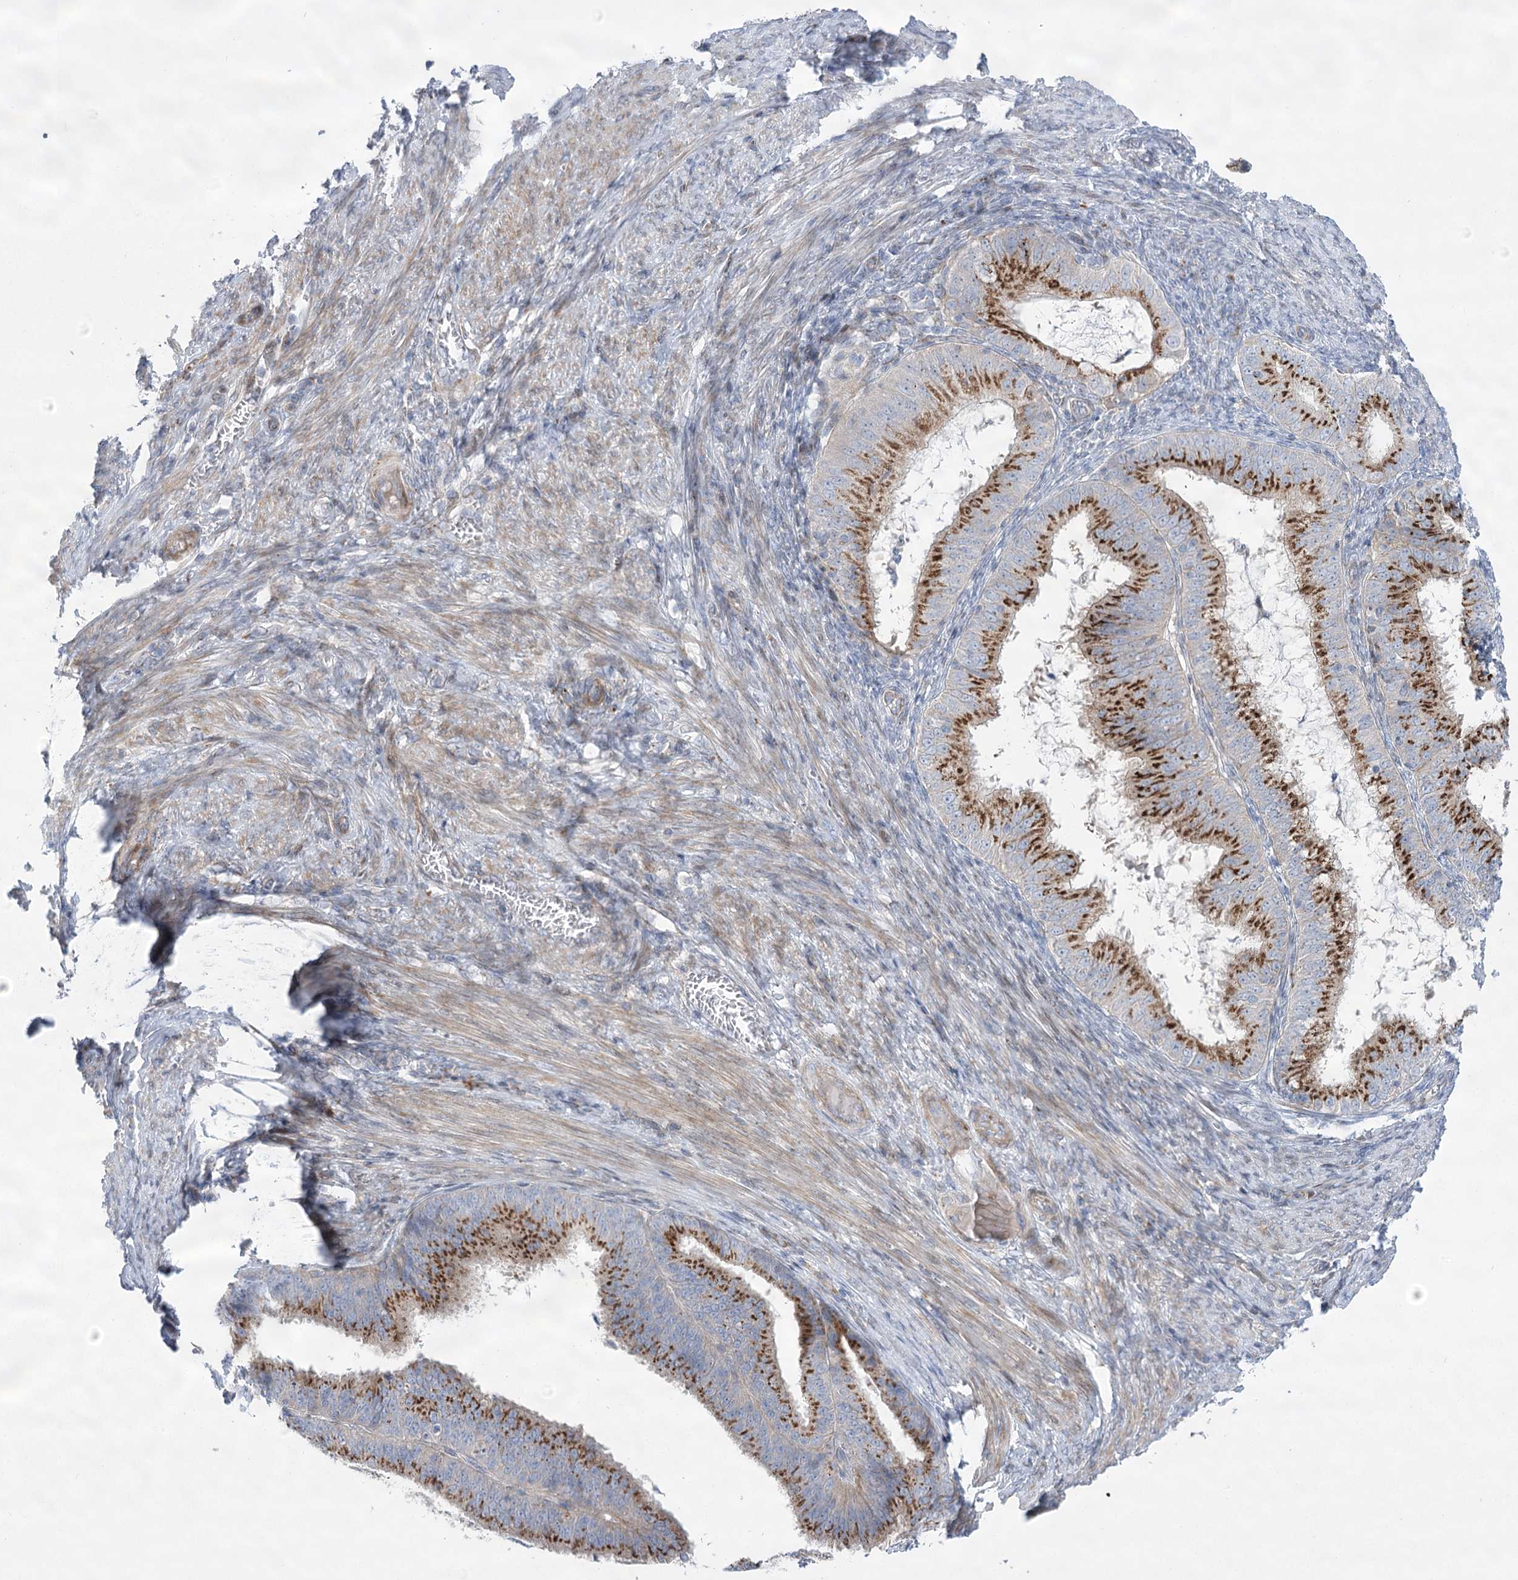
{"staining": {"intensity": "strong", "quantity": ">75%", "location": "cytoplasmic/membranous"}, "tissue": "endometrial cancer", "cell_type": "Tumor cells", "image_type": "cancer", "snomed": [{"axis": "morphology", "description": "Adenocarcinoma, NOS"}, {"axis": "topography", "description": "Endometrium"}], "caption": "Tumor cells exhibit high levels of strong cytoplasmic/membranous staining in approximately >75% of cells in endometrial adenocarcinoma.", "gene": "NME7", "patient": {"sex": "female", "age": 51}}